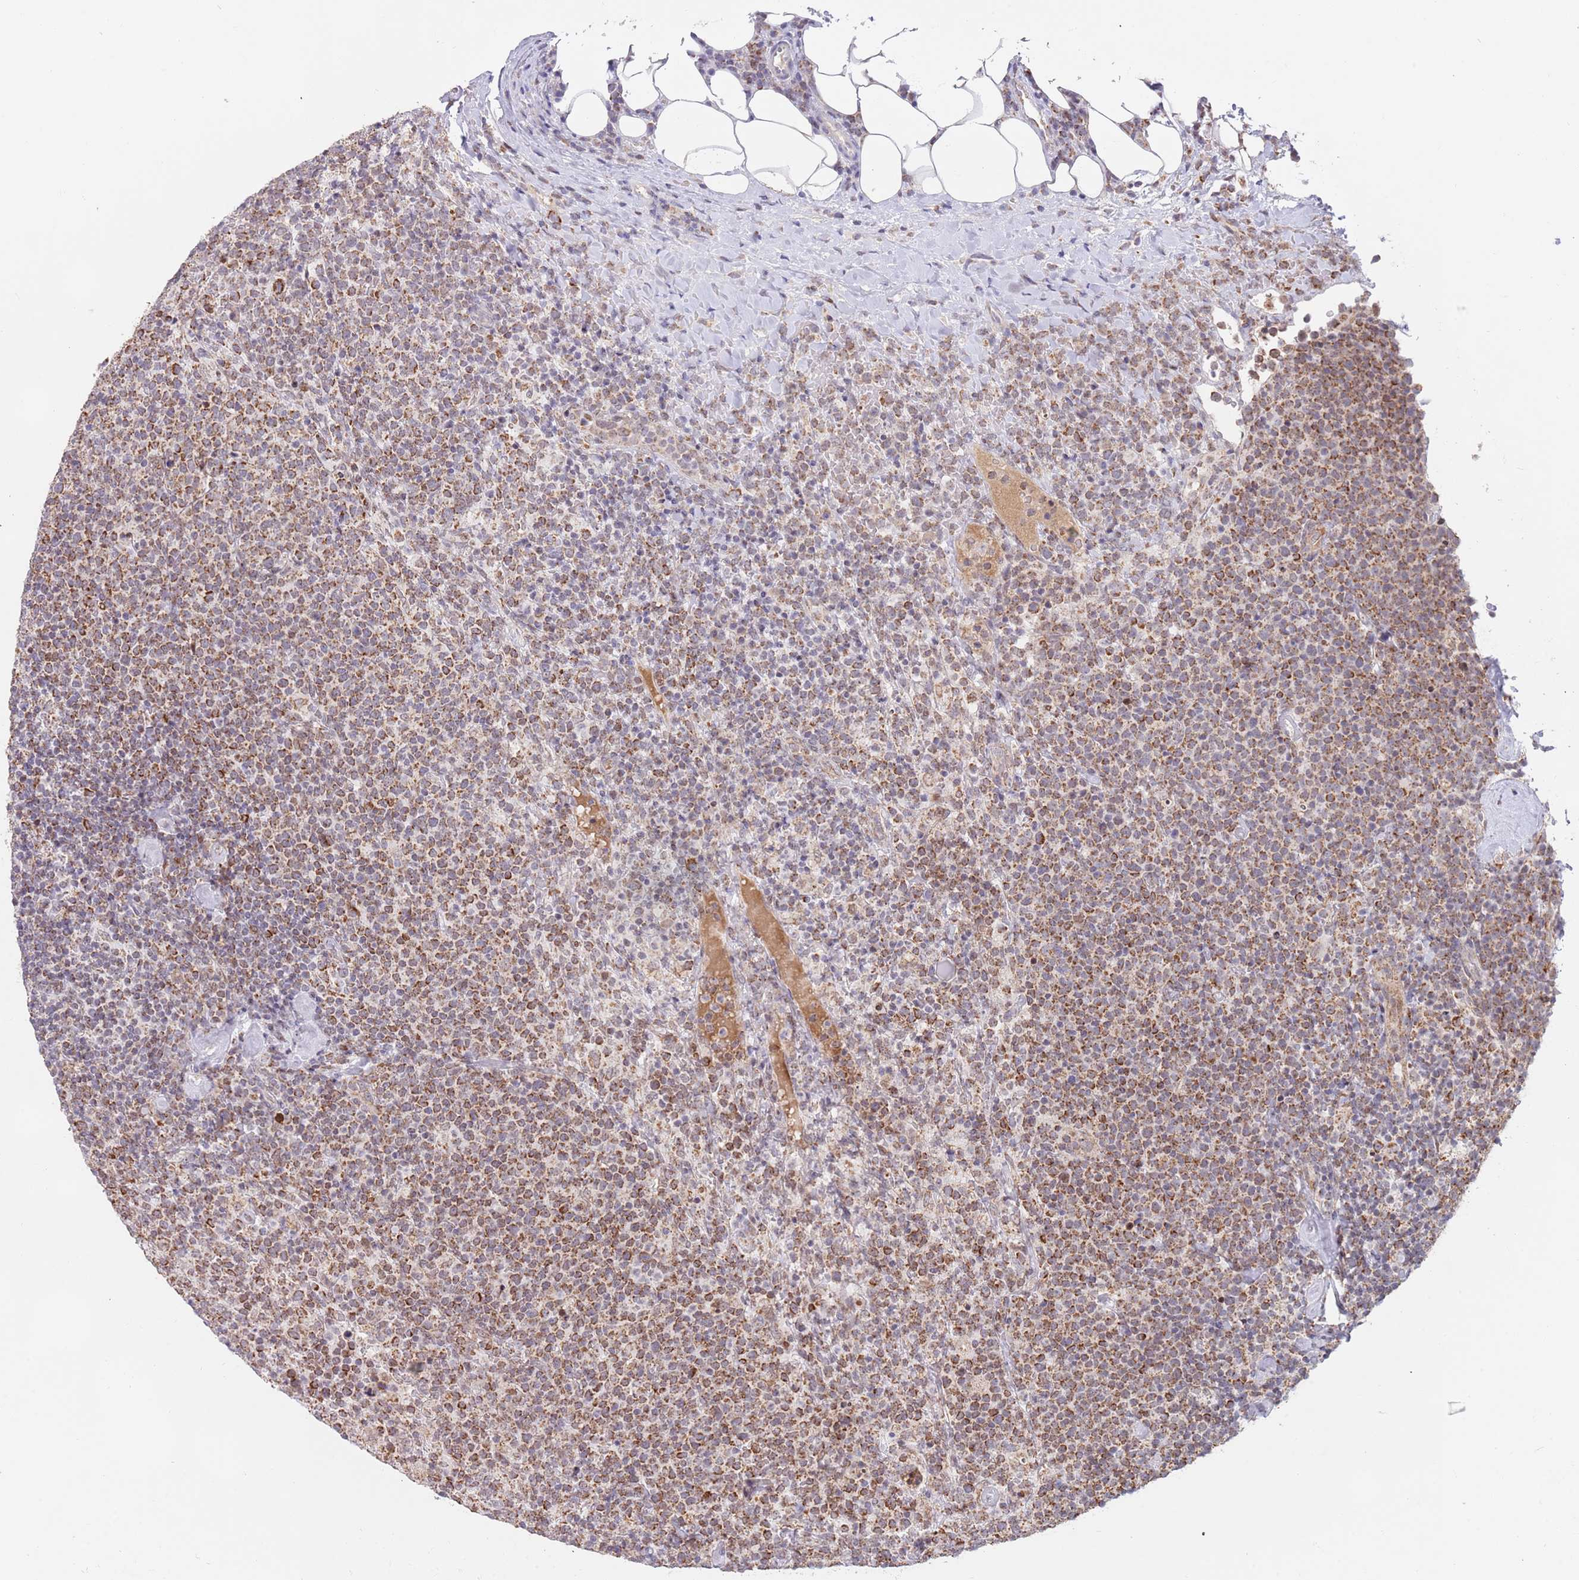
{"staining": {"intensity": "moderate", "quantity": ">75%", "location": "cytoplasmic/membranous"}, "tissue": "lymphoma", "cell_type": "Tumor cells", "image_type": "cancer", "snomed": [{"axis": "morphology", "description": "Malignant lymphoma, non-Hodgkin's type, High grade"}, {"axis": "topography", "description": "Lymph node"}], "caption": "Lymphoma was stained to show a protein in brown. There is medium levels of moderate cytoplasmic/membranous positivity in about >75% of tumor cells. Using DAB (3,3'-diaminobenzidine) (brown) and hematoxylin (blue) stains, captured at high magnification using brightfield microscopy.", "gene": "TIMM13", "patient": {"sex": "male", "age": 61}}